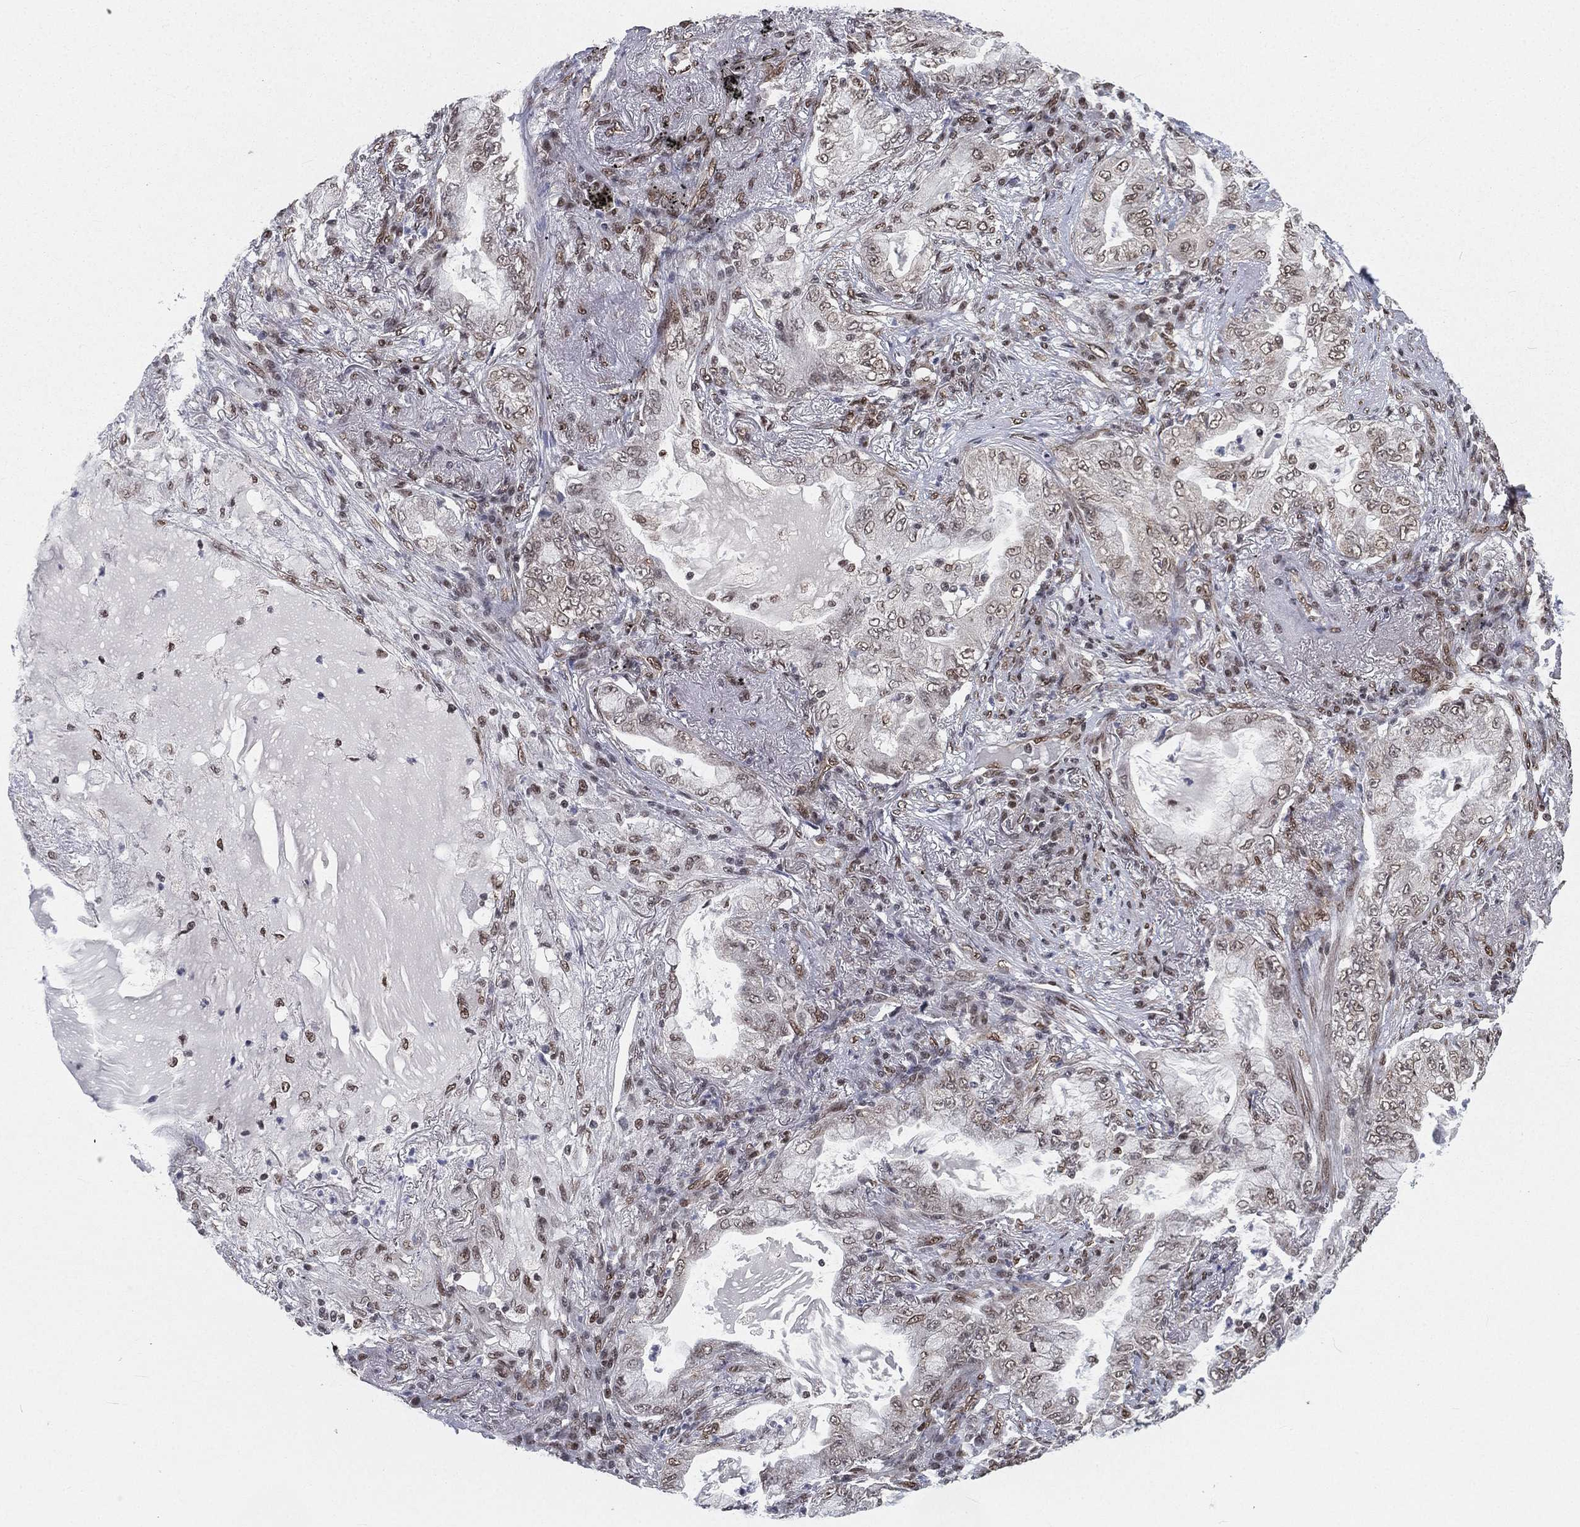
{"staining": {"intensity": "negative", "quantity": "none", "location": "none"}, "tissue": "lung cancer", "cell_type": "Tumor cells", "image_type": "cancer", "snomed": [{"axis": "morphology", "description": "Adenocarcinoma, NOS"}, {"axis": "topography", "description": "Lung"}], "caption": "Immunohistochemical staining of human adenocarcinoma (lung) exhibits no significant staining in tumor cells. (DAB immunohistochemistry (IHC), high magnification).", "gene": "FUBP3", "patient": {"sex": "female", "age": 73}}